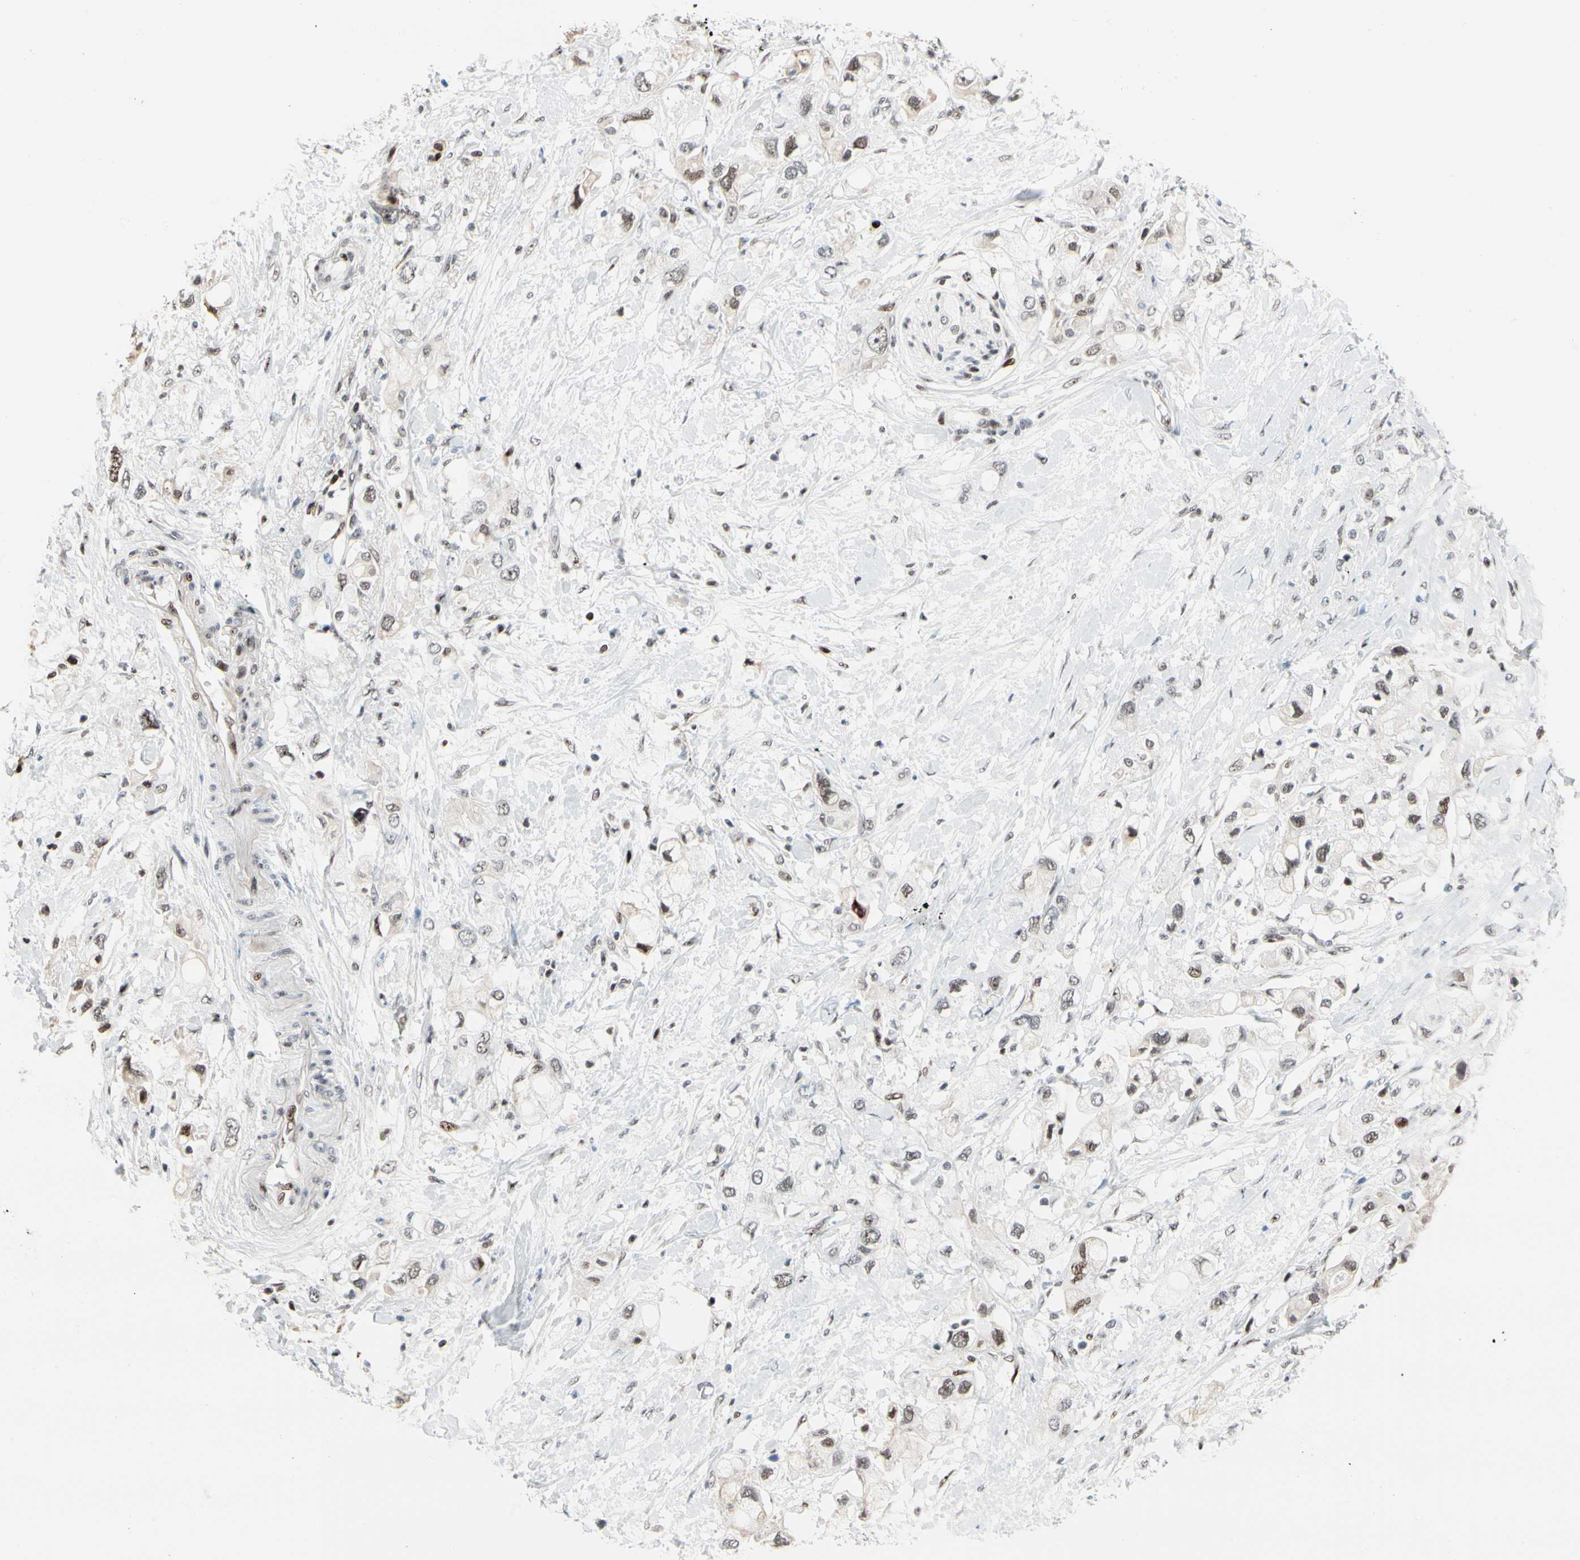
{"staining": {"intensity": "moderate", "quantity": "25%-75%", "location": "nuclear"}, "tissue": "pancreatic cancer", "cell_type": "Tumor cells", "image_type": "cancer", "snomed": [{"axis": "morphology", "description": "Adenocarcinoma, NOS"}, {"axis": "topography", "description": "Pancreas"}], "caption": "Immunohistochemical staining of human adenocarcinoma (pancreatic) exhibits moderate nuclear protein positivity in about 25%-75% of tumor cells.", "gene": "FOXO3", "patient": {"sex": "female", "age": 56}}